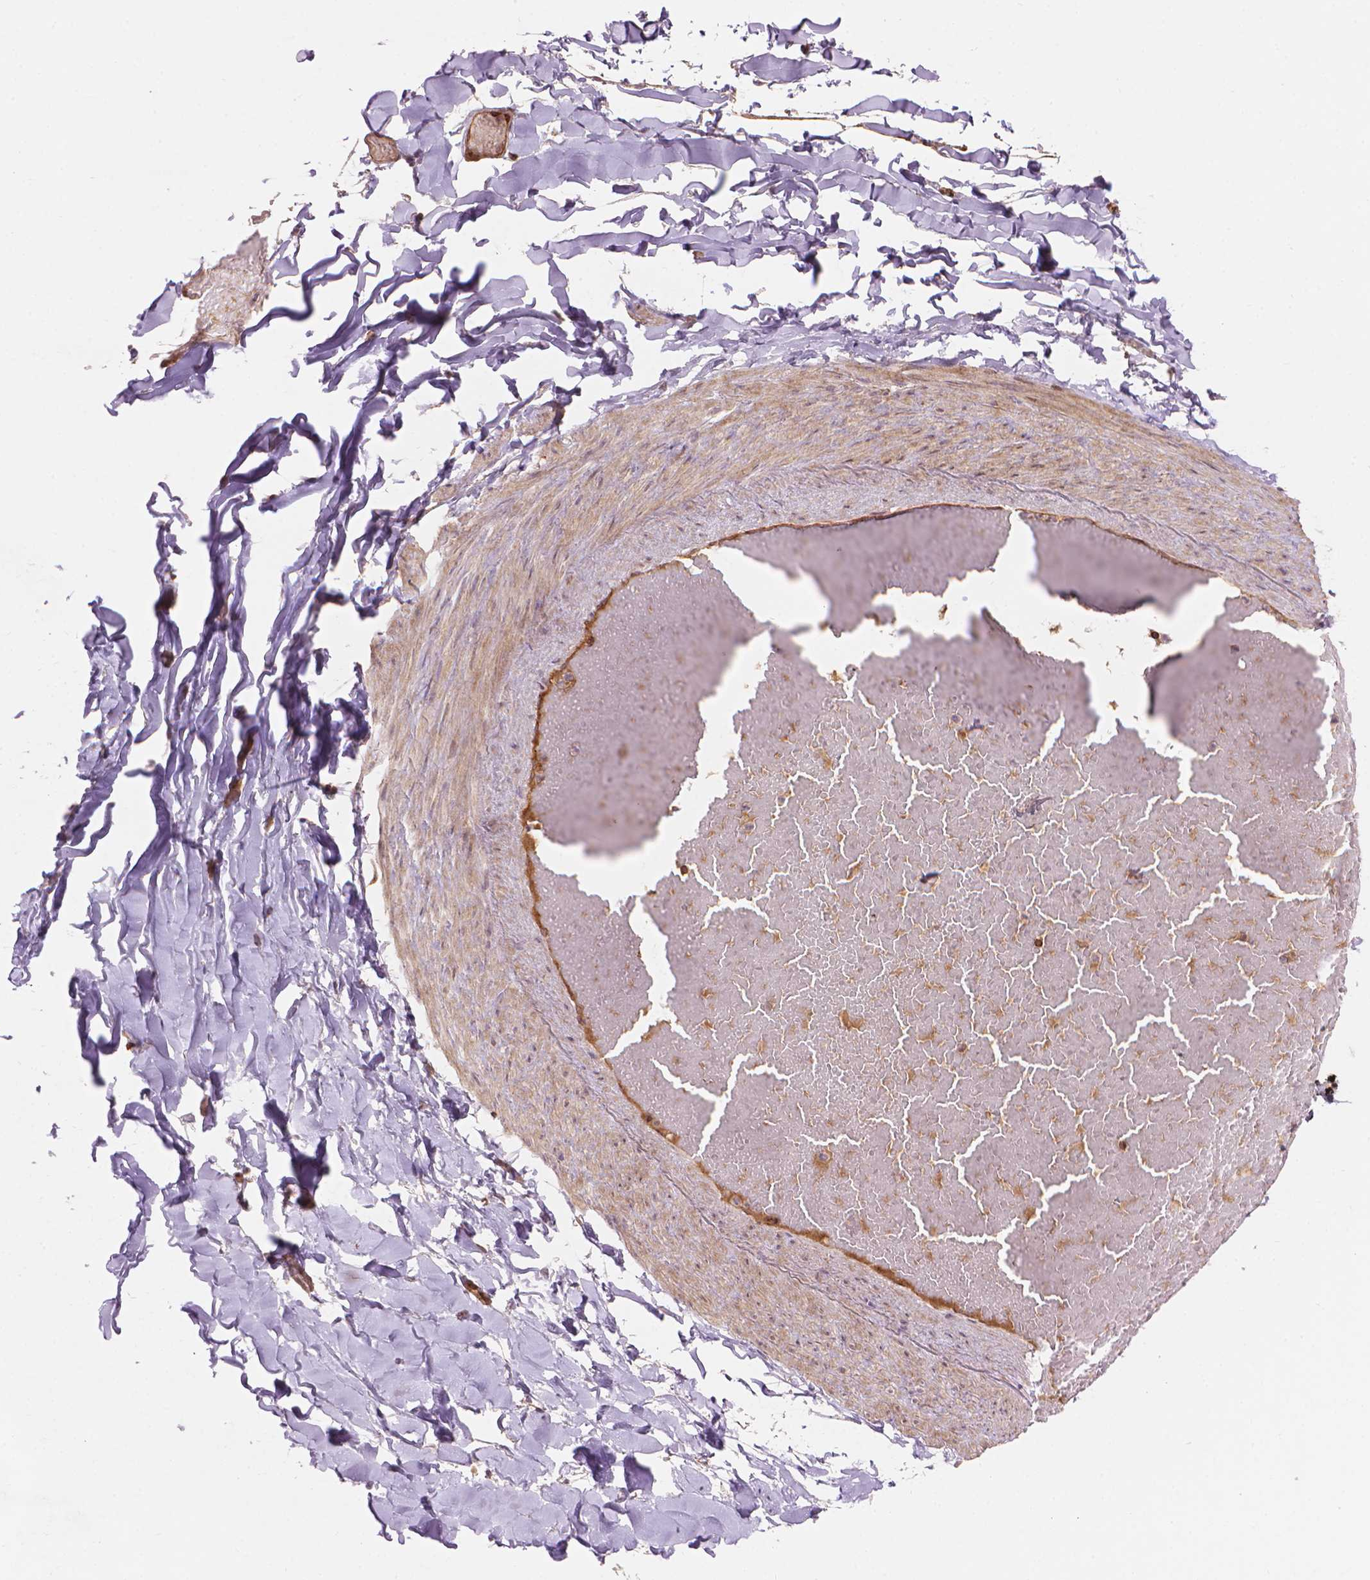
{"staining": {"intensity": "weak", "quantity": ">75%", "location": "cytoplasmic/membranous"}, "tissue": "adipose tissue", "cell_type": "Adipocytes", "image_type": "normal", "snomed": [{"axis": "morphology", "description": "Normal tissue, NOS"}, {"axis": "topography", "description": "Gallbladder"}, {"axis": "topography", "description": "Peripheral nerve tissue"}], "caption": "The histopathology image demonstrates staining of normal adipose tissue, revealing weak cytoplasmic/membranous protein staining (brown color) within adipocytes.", "gene": "SMC2", "patient": {"sex": "female", "age": 45}}